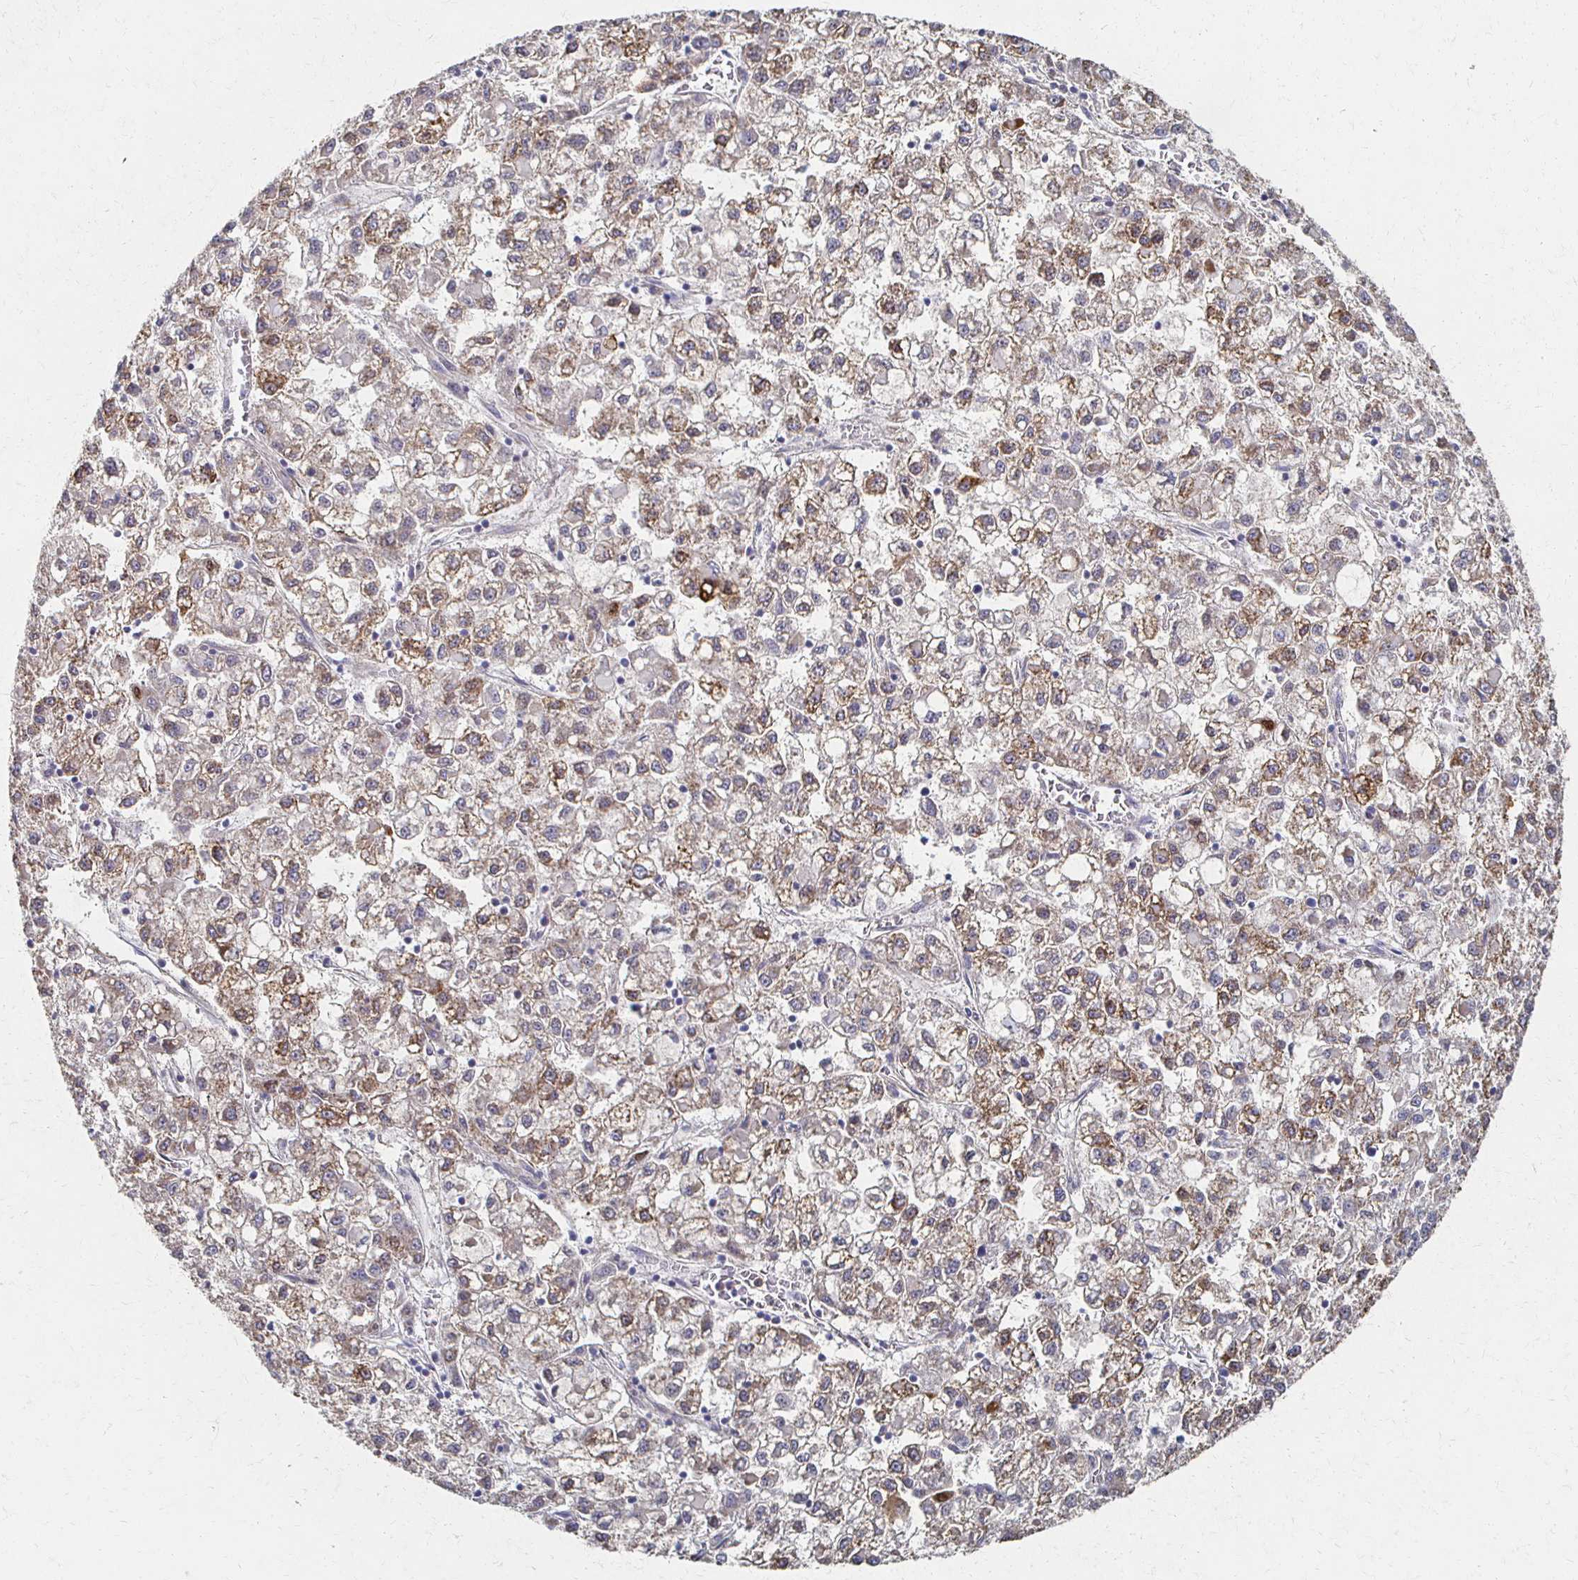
{"staining": {"intensity": "moderate", "quantity": ">75%", "location": "cytoplasmic/membranous"}, "tissue": "liver cancer", "cell_type": "Tumor cells", "image_type": "cancer", "snomed": [{"axis": "morphology", "description": "Carcinoma, Hepatocellular, NOS"}, {"axis": "topography", "description": "Liver"}], "caption": "Immunohistochemical staining of liver hepatocellular carcinoma exhibits medium levels of moderate cytoplasmic/membranous staining in approximately >75% of tumor cells.", "gene": "CX3CR1", "patient": {"sex": "male", "age": 40}}